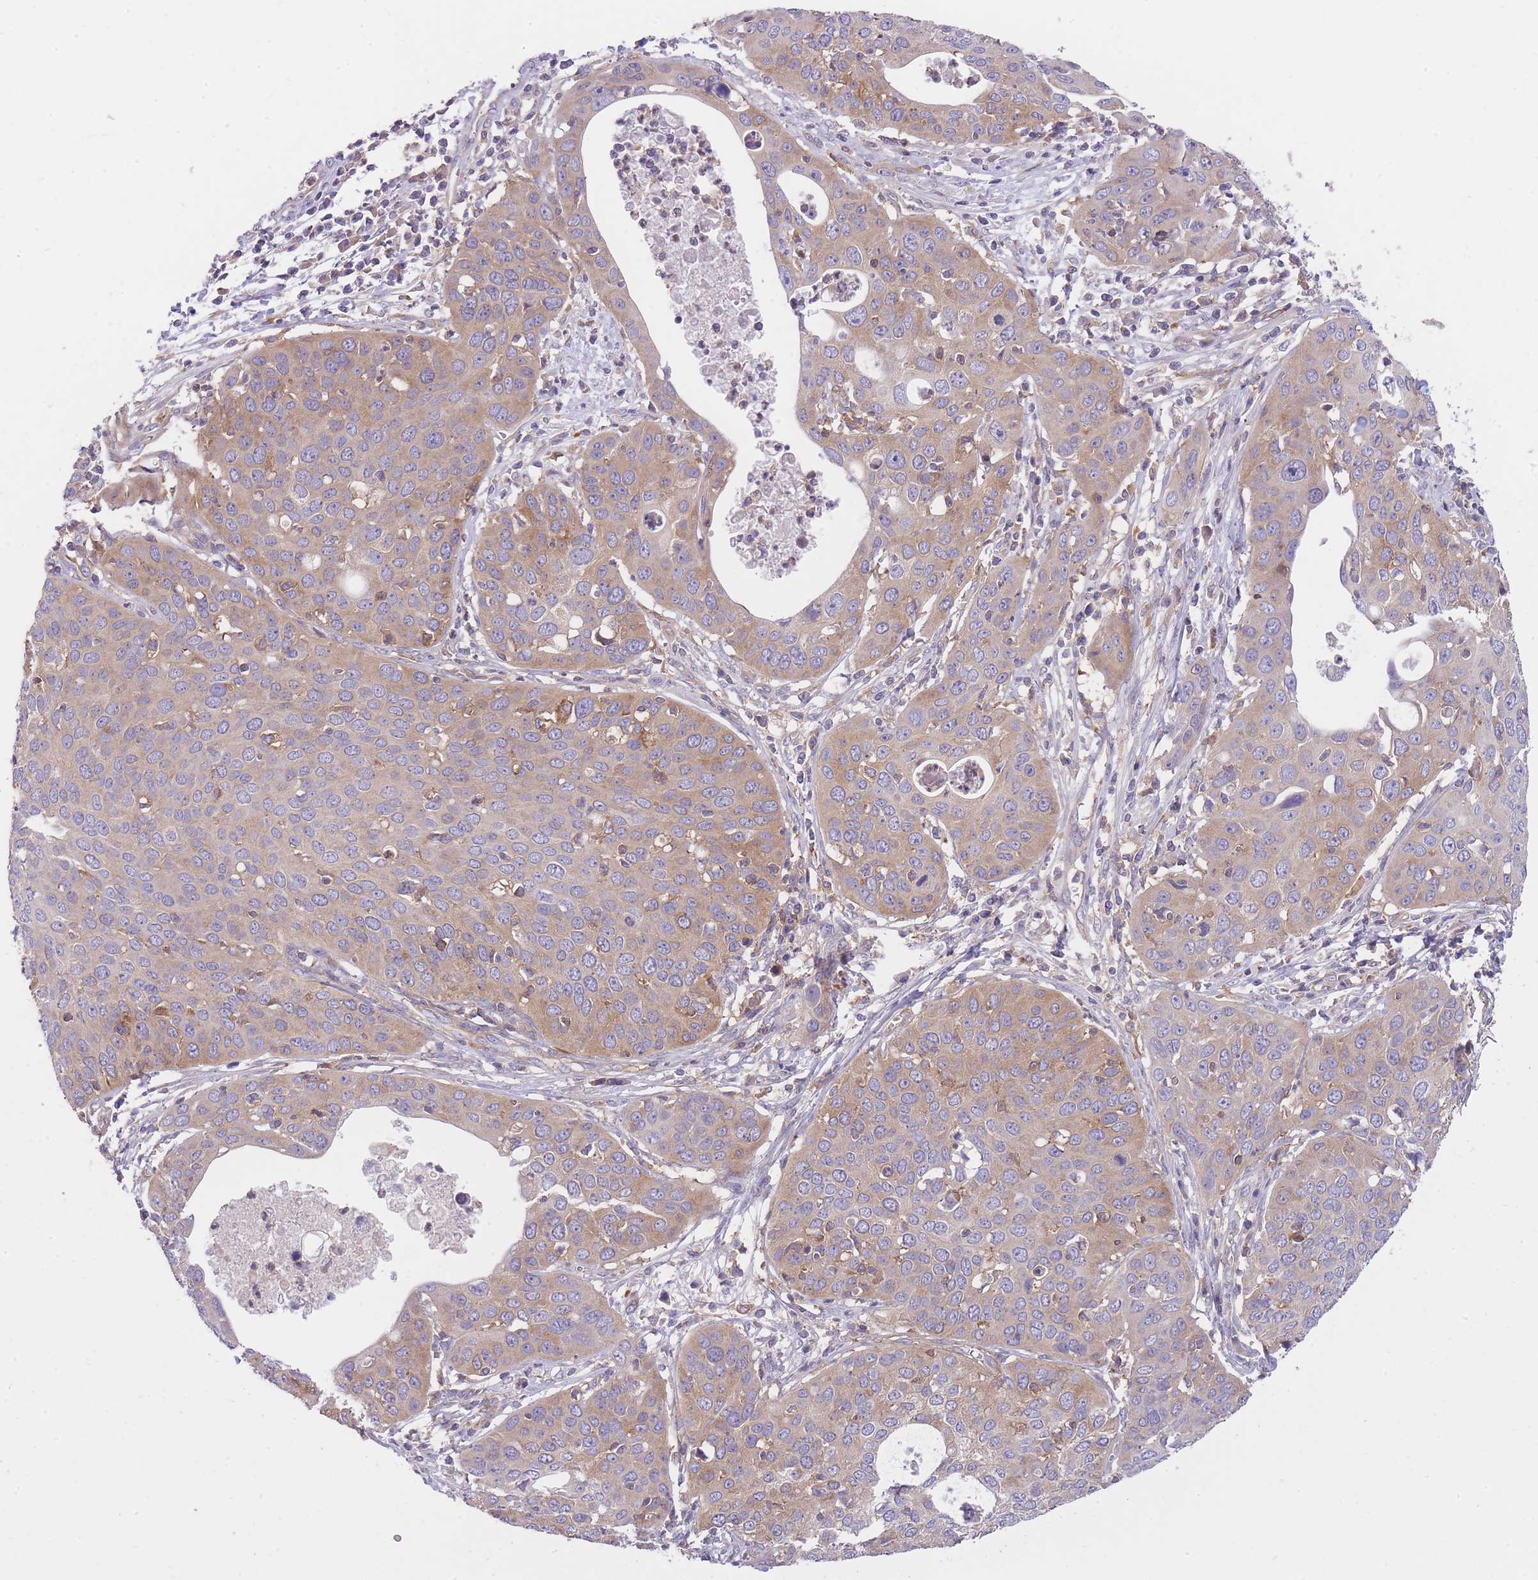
{"staining": {"intensity": "weak", "quantity": "25%-75%", "location": "cytoplasmic/membranous"}, "tissue": "cervical cancer", "cell_type": "Tumor cells", "image_type": "cancer", "snomed": [{"axis": "morphology", "description": "Squamous cell carcinoma, NOS"}, {"axis": "topography", "description": "Cervix"}], "caption": "Immunohistochemical staining of cervical squamous cell carcinoma exhibits low levels of weak cytoplasmic/membranous protein positivity in approximately 25%-75% of tumor cells. (IHC, brightfield microscopy, high magnification).", "gene": "PRKAR1A", "patient": {"sex": "female", "age": 36}}